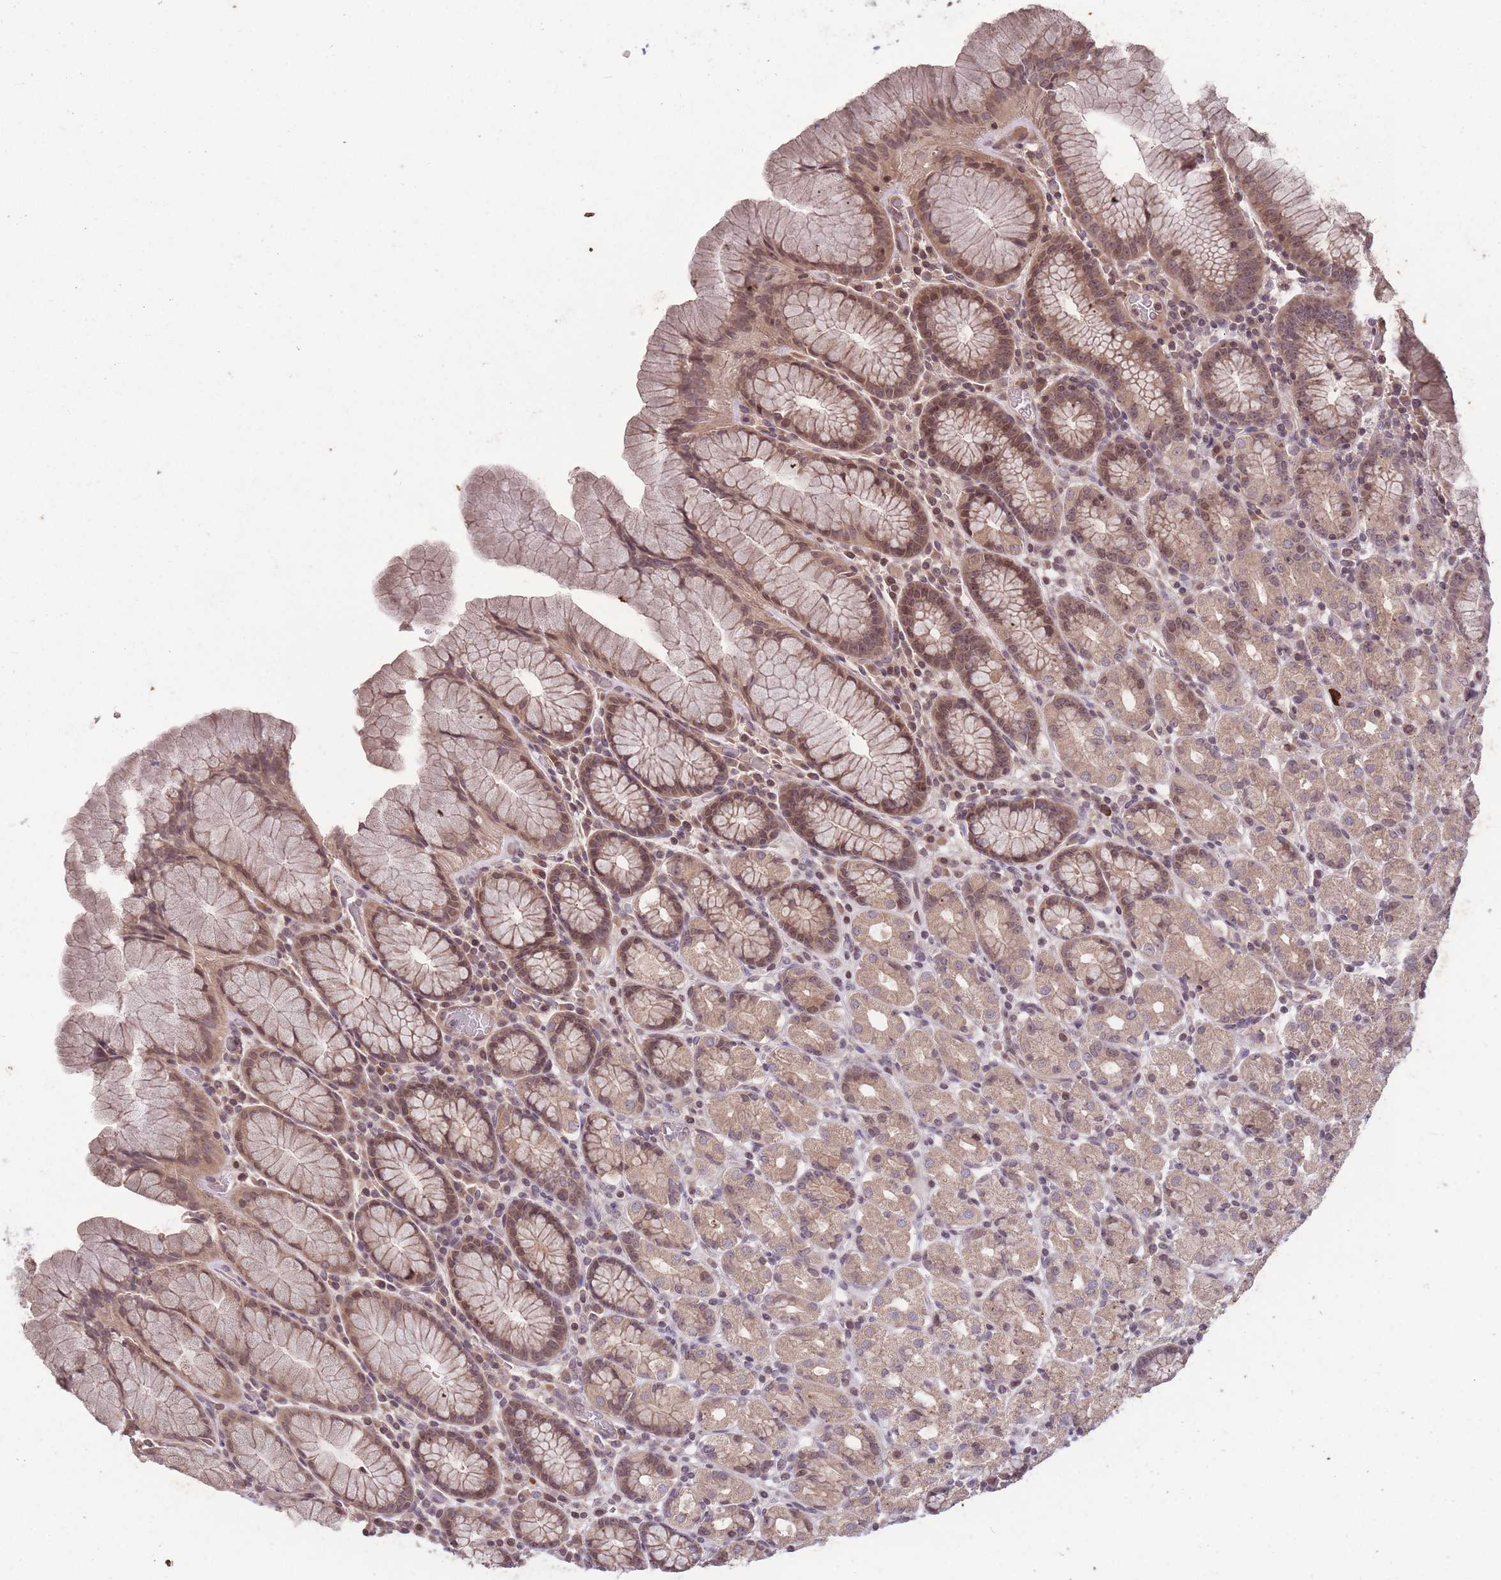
{"staining": {"intensity": "moderate", "quantity": ">75%", "location": "cytoplasmic/membranous,nuclear"}, "tissue": "stomach", "cell_type": "Glandular cells", "image_type": "normal", "snomed": [{"axis": "morphology", "description": "Normal tissue, NOS"}, {"axis": "topography", "description": "Stomach, upper"}, {"axis": "topography", "description": "Stomach"}], "caption": "This histopathology image reveals IHC staining of normal stomach, with medium moderate cytoplasmic/membranous,nuclear staining in approximately >75% of glandular cells.", "gene": "GGT5", "patient": {"sex": "male", "age": 62}}